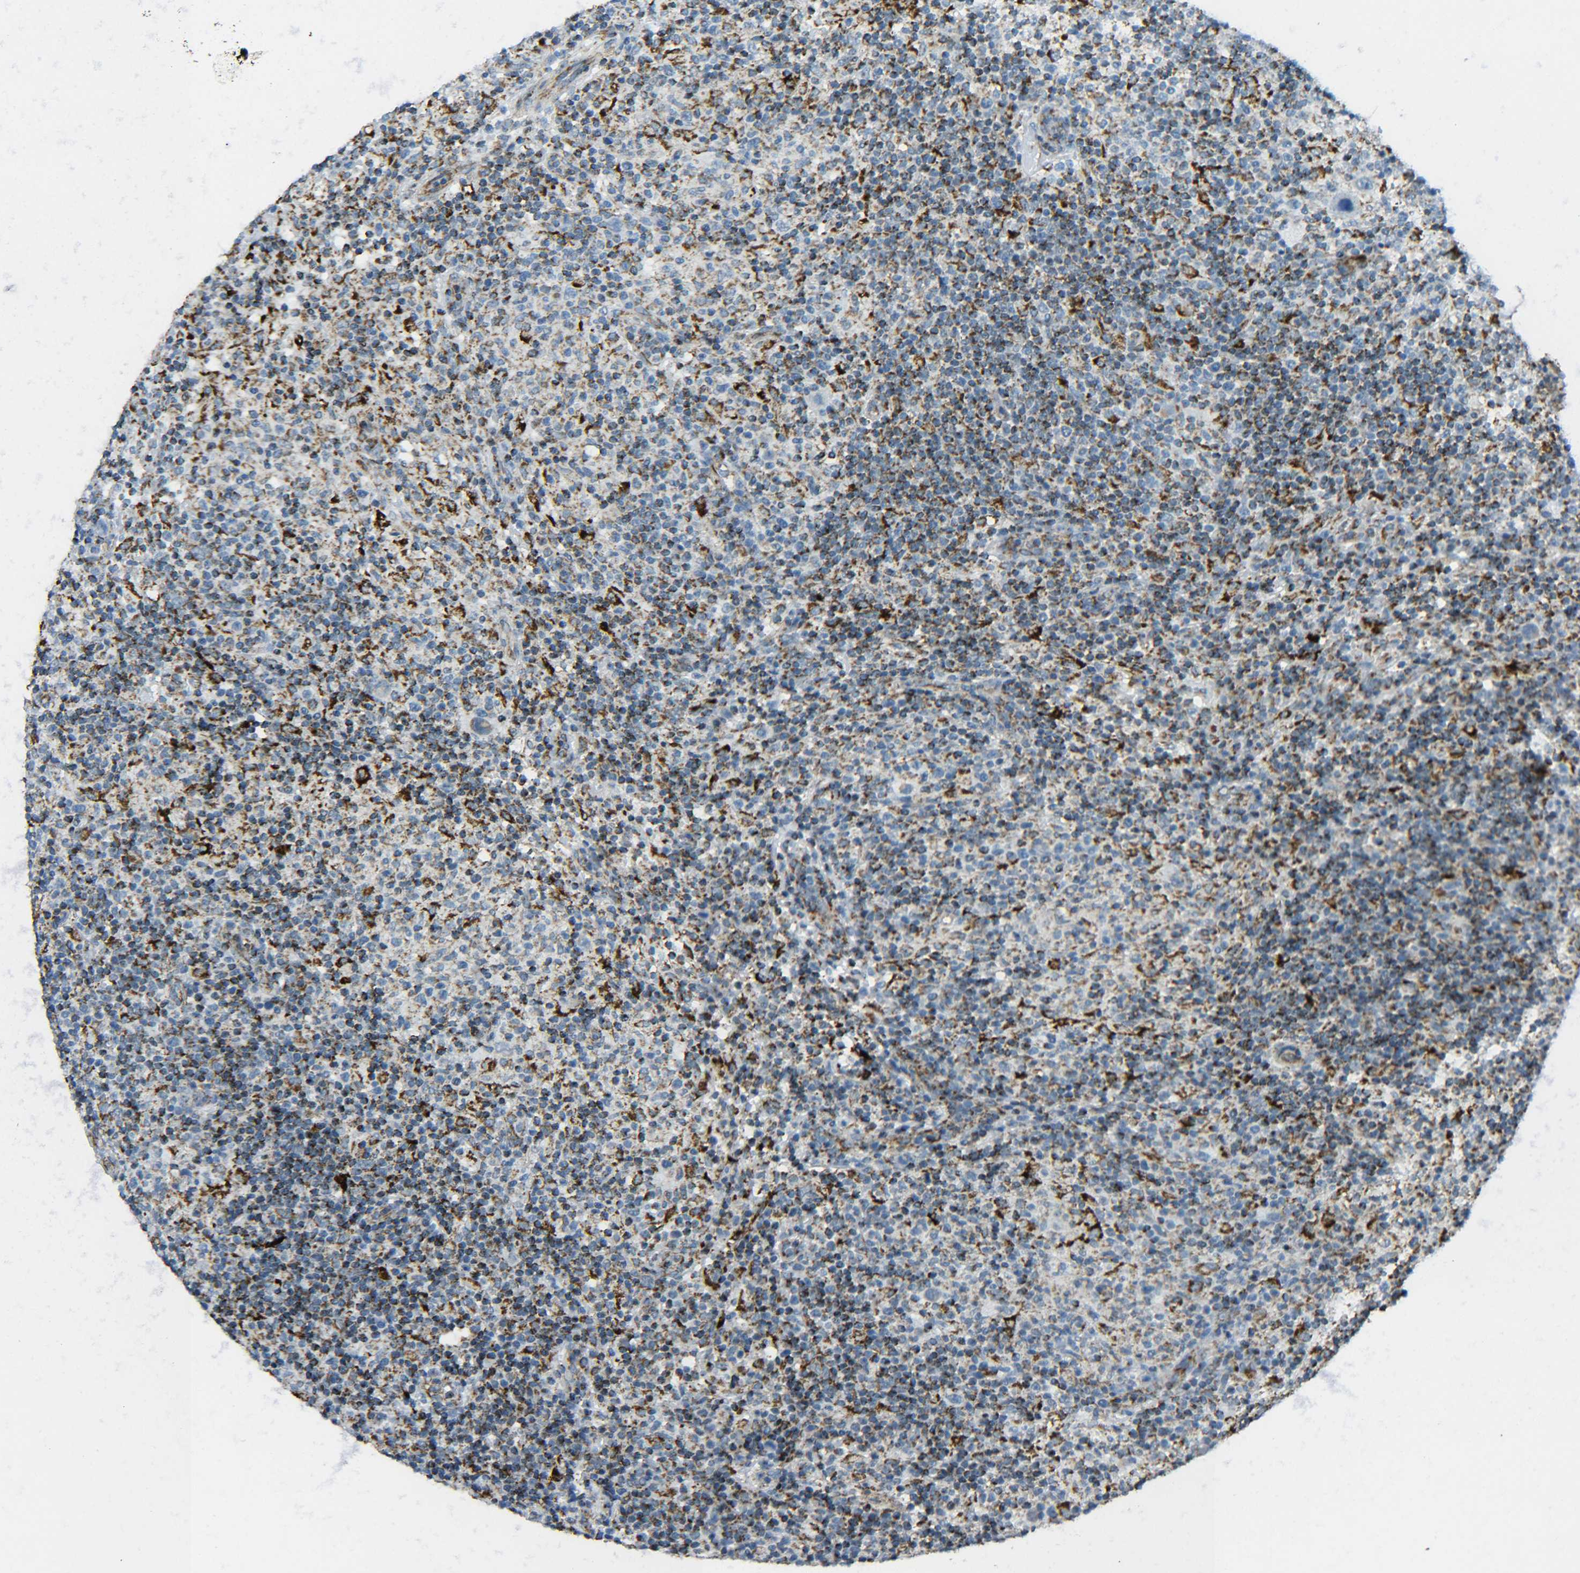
{"staining": {"intensity": "negative", "quantity": "none", "location": "none"}, "tissue": "lymphoma", "cell_type": "Tumor cells", "image_type": "cancer", "snomed": [{"axis": "morphology", "description": "Hodgkin's disease, NOS"}, {"axis": "topography", "description": "Lymph node"}], "caption": "Tumor cells show no significant protein staining in Hodgkin's disease.", "gene": "CYB5R1", "patient": {"sex": "male", "age": 70}}